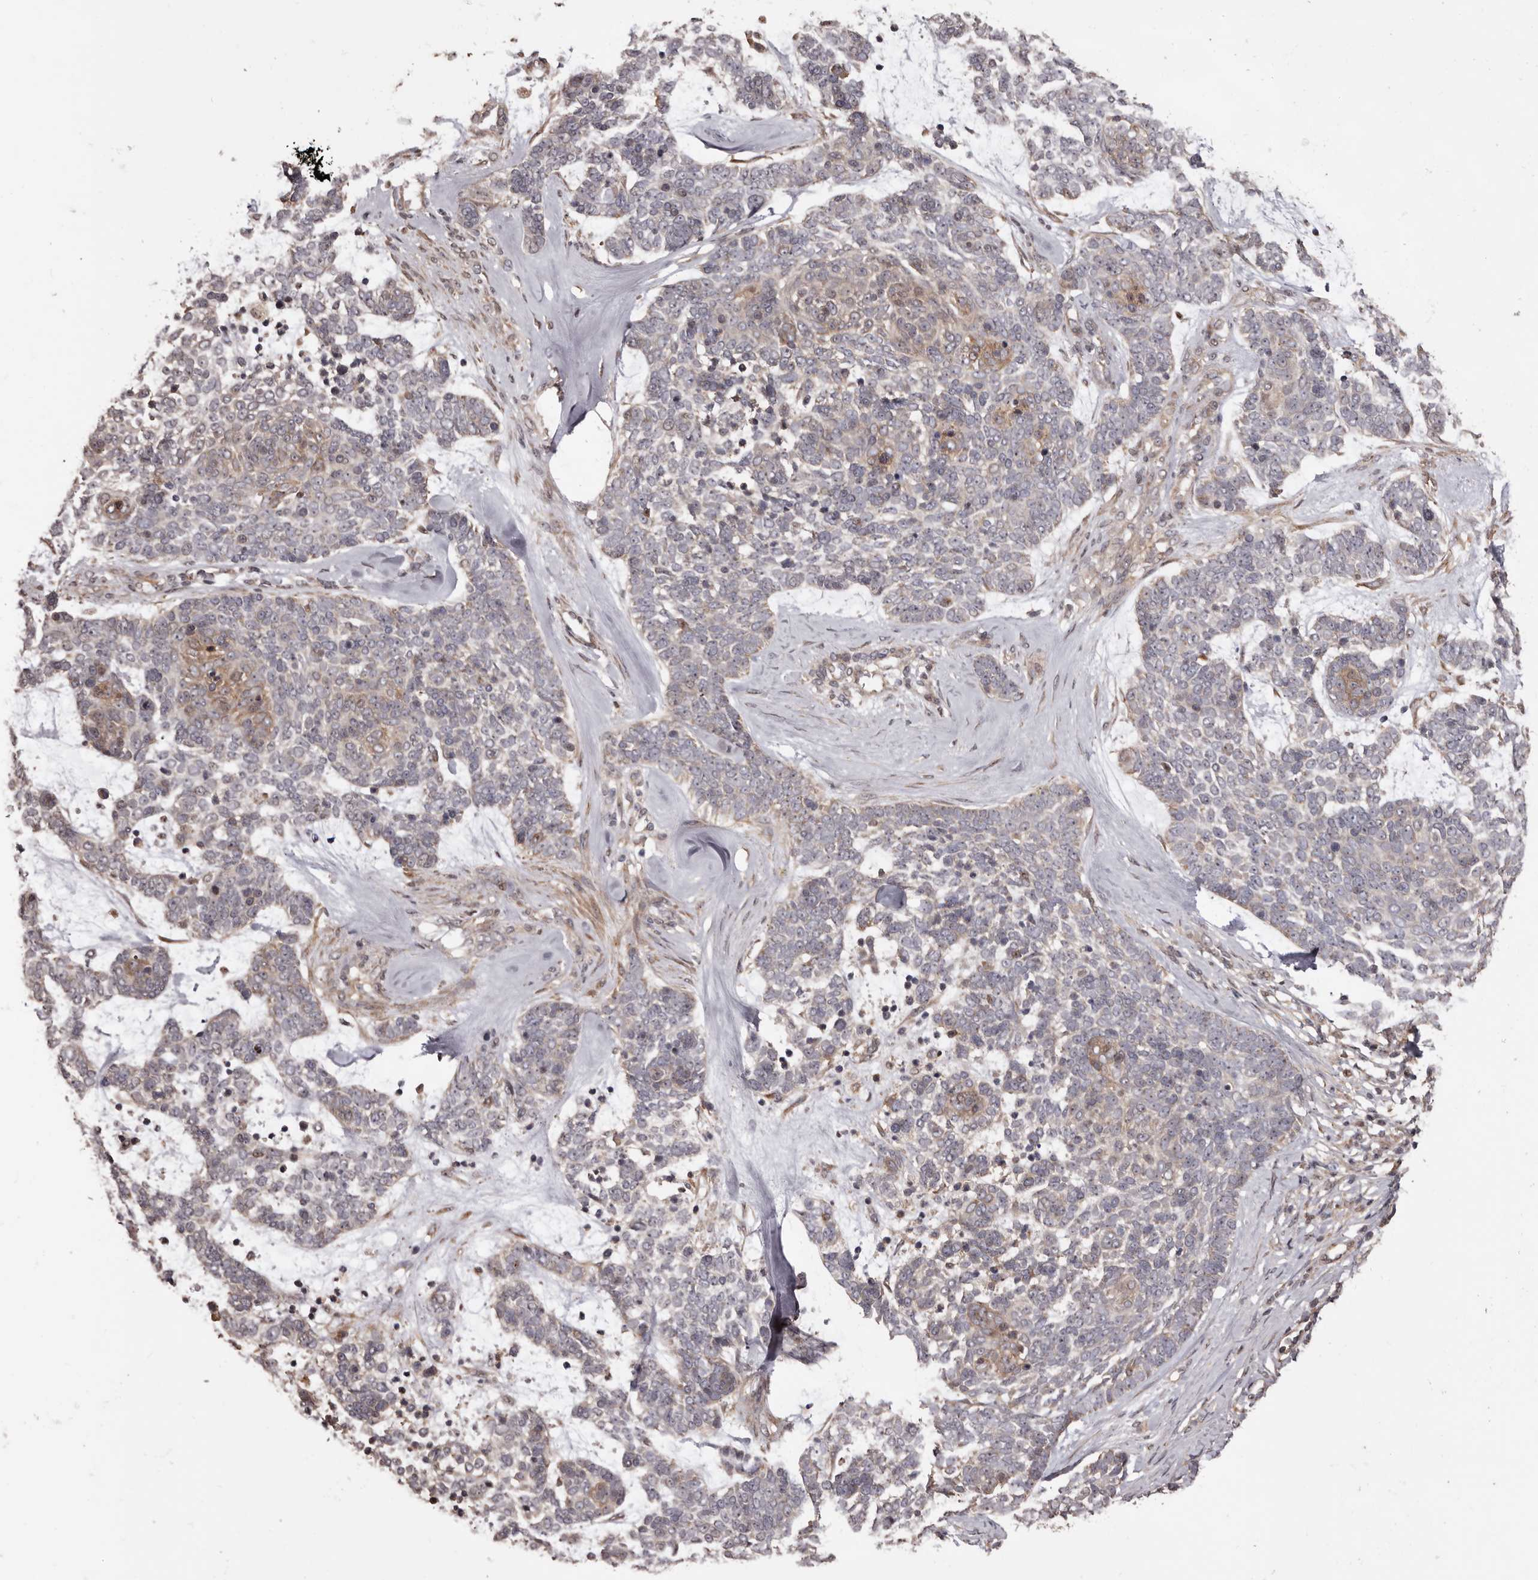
{"staining": {"intensity": "weak", "quantity": "<25%", "location": "cytoplasmic/membranous"}, "tissue": "skin cancer", "cell_type": "Tumor cells", "image_type": "cancer", "snomed": [{"axis": "morphology", "description": "Basal cell carcinoma"}, {"axis": "topography", "description": "Skin"}], "caption": "Skin cancer was stained to show a protein in brown. There is no significant staining in tumor cells.", "gene": "ZCCHC7", "patient": {"sex": "female", "age": 81}}